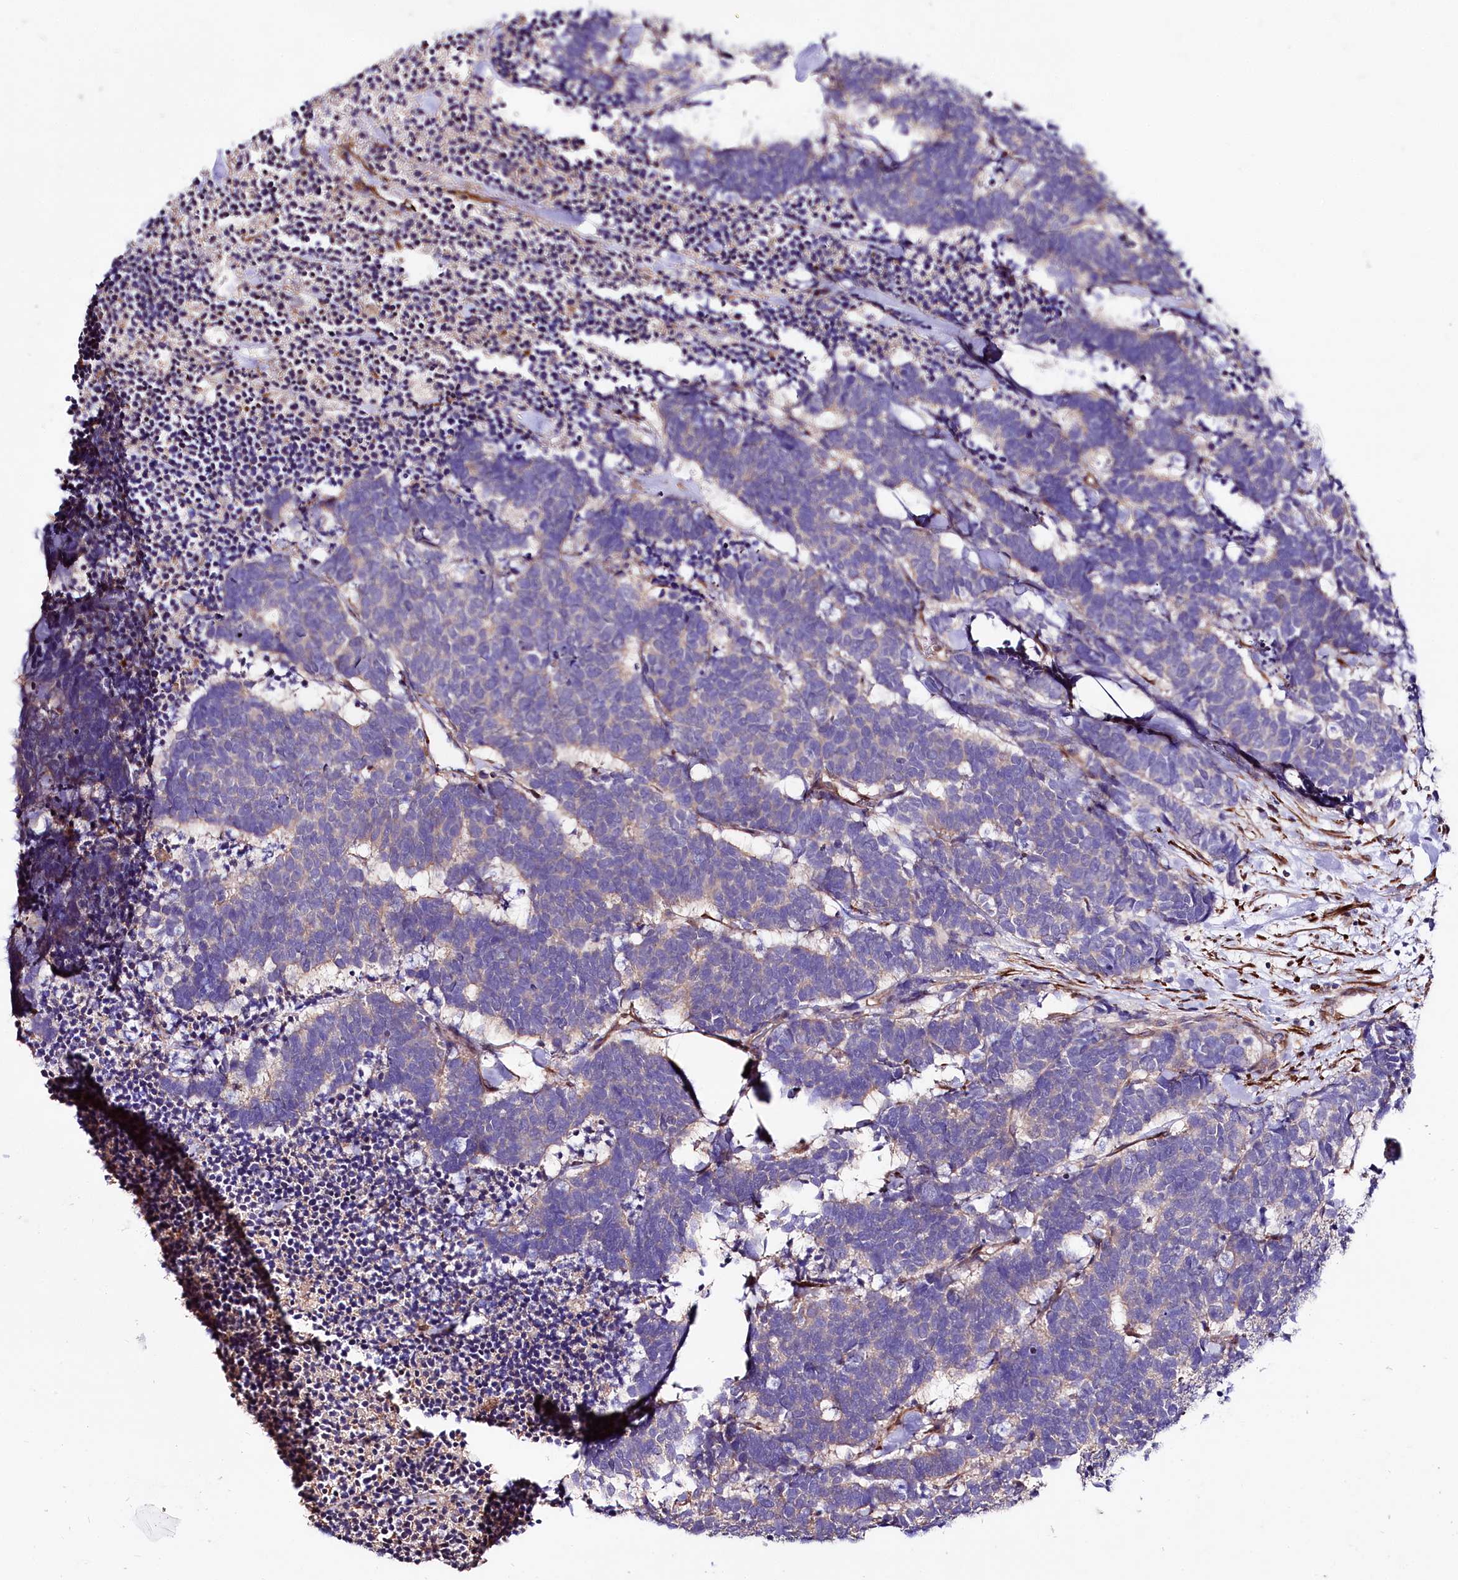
{"staining": {"intensity": "negative", "quantity": "none", "location": "none"}, "tissue": "carcinoid", "cell_type": "Tumor cells", "image_type": "cancer", "snomed": [{"axis": "morphology", "description": "Carcinoma, NOS"}, {"axis": "morphology", "description": "Carcinoid, malignant, NOS"}, {"axis": "topography", "description": "Urinary bladder"}], "caption": "Carcinoma was stained to show a protein in brown. There is no significant positivity in tumor cells.", "gene": "FCHSD2", "patient": {"sex": "male", "age": 57}}